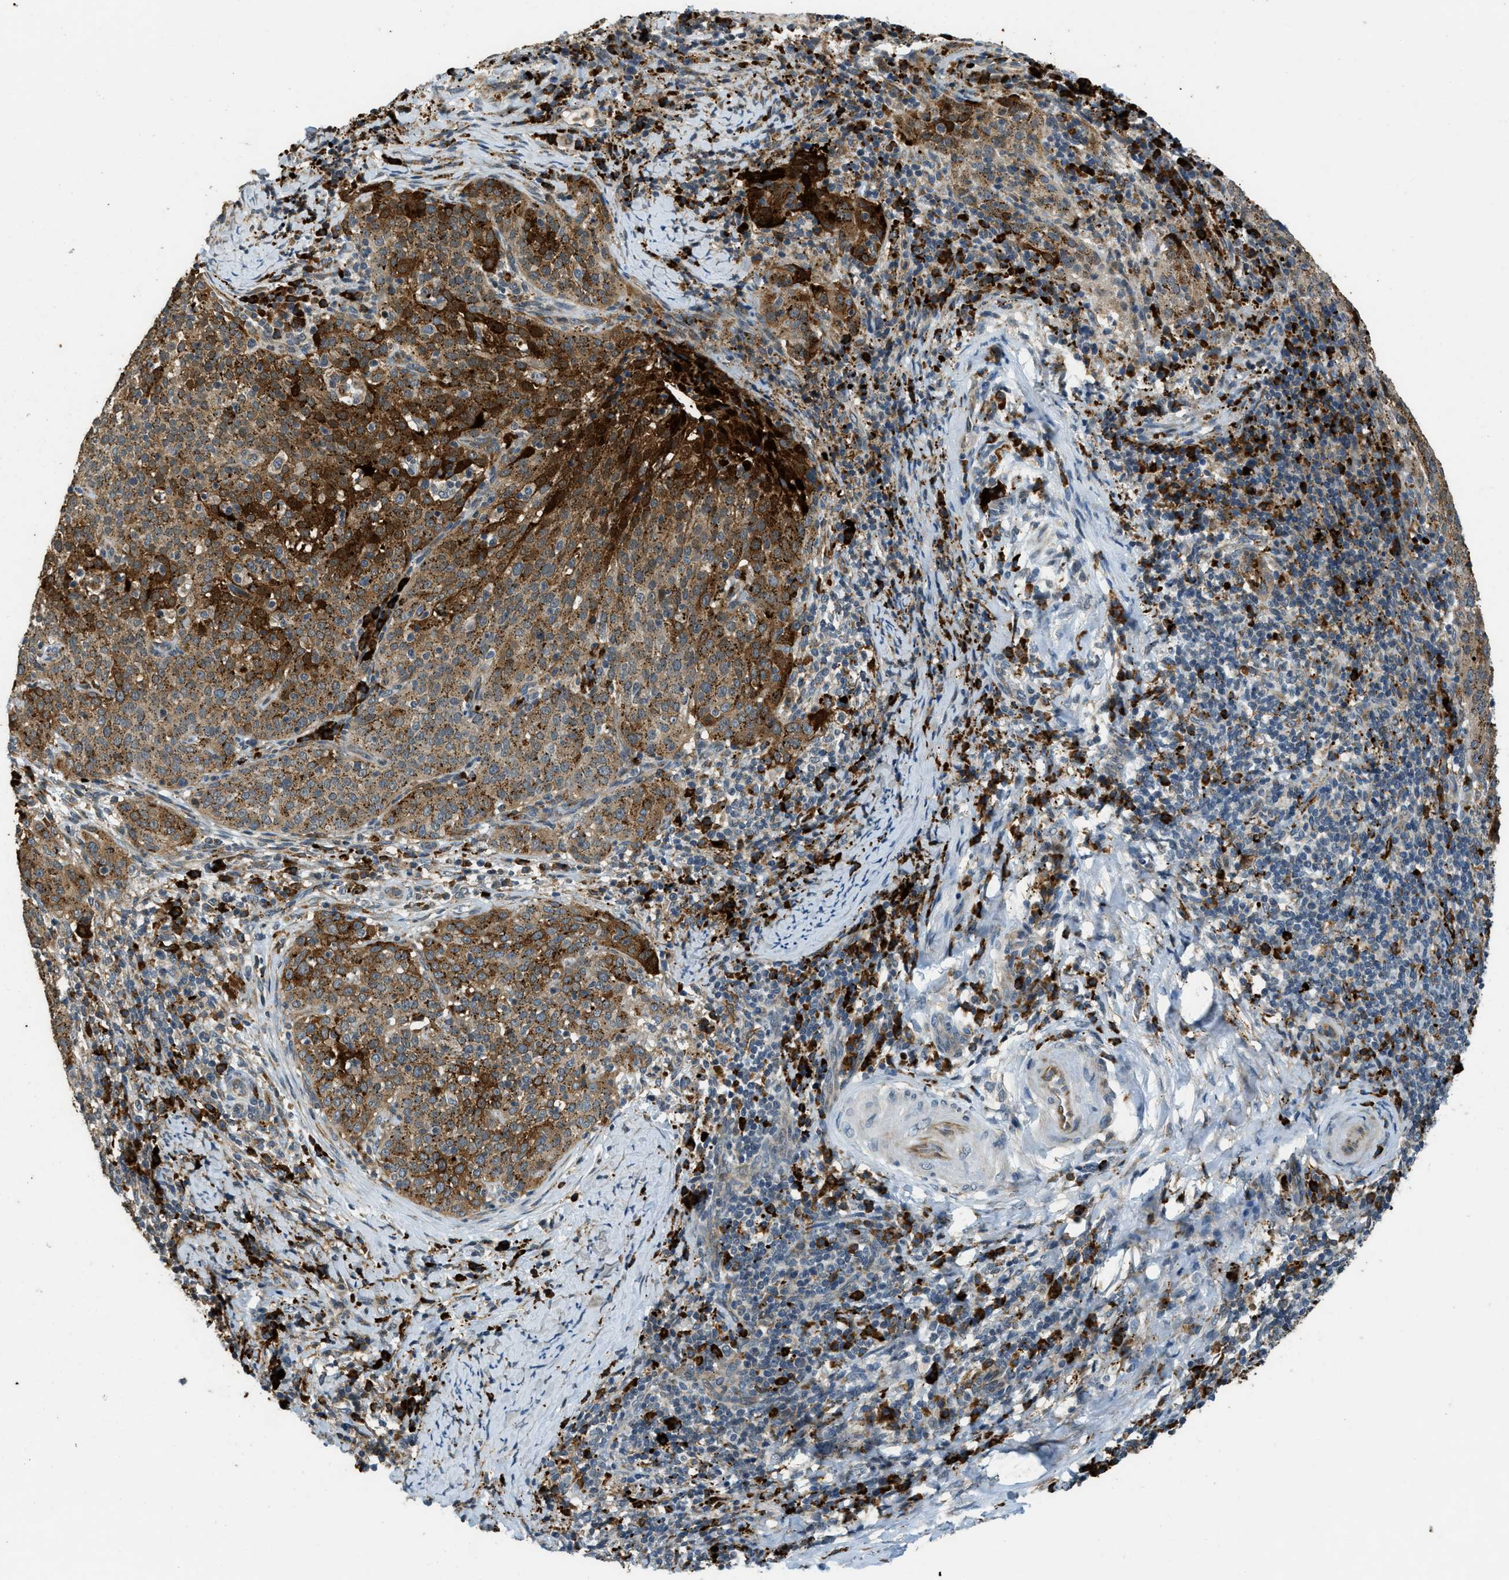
{"staining": {"intensity": "strong", "quantity": ">75%", "location": "cytoplasmic/membranous"}, "tissue": "cervical cancer", "cell_type": "Tumor cells", "image_type": "cancer", "snomed": [{"axis": "morphology", "description": "Squamous cell carcinoma, NOS"}, {"axis": "topography", "description": "Cervix"}], "caption": "Protein staining exhibits strong cytoplasmic/membranous expression in approximately >75% of tumor cells in cervical squamous cell carcinoma. (Brightfield microscopy of DAB IHC at high magnification).", "gene": "HERC2", "patient": {"sex": "female", "age": 51}}